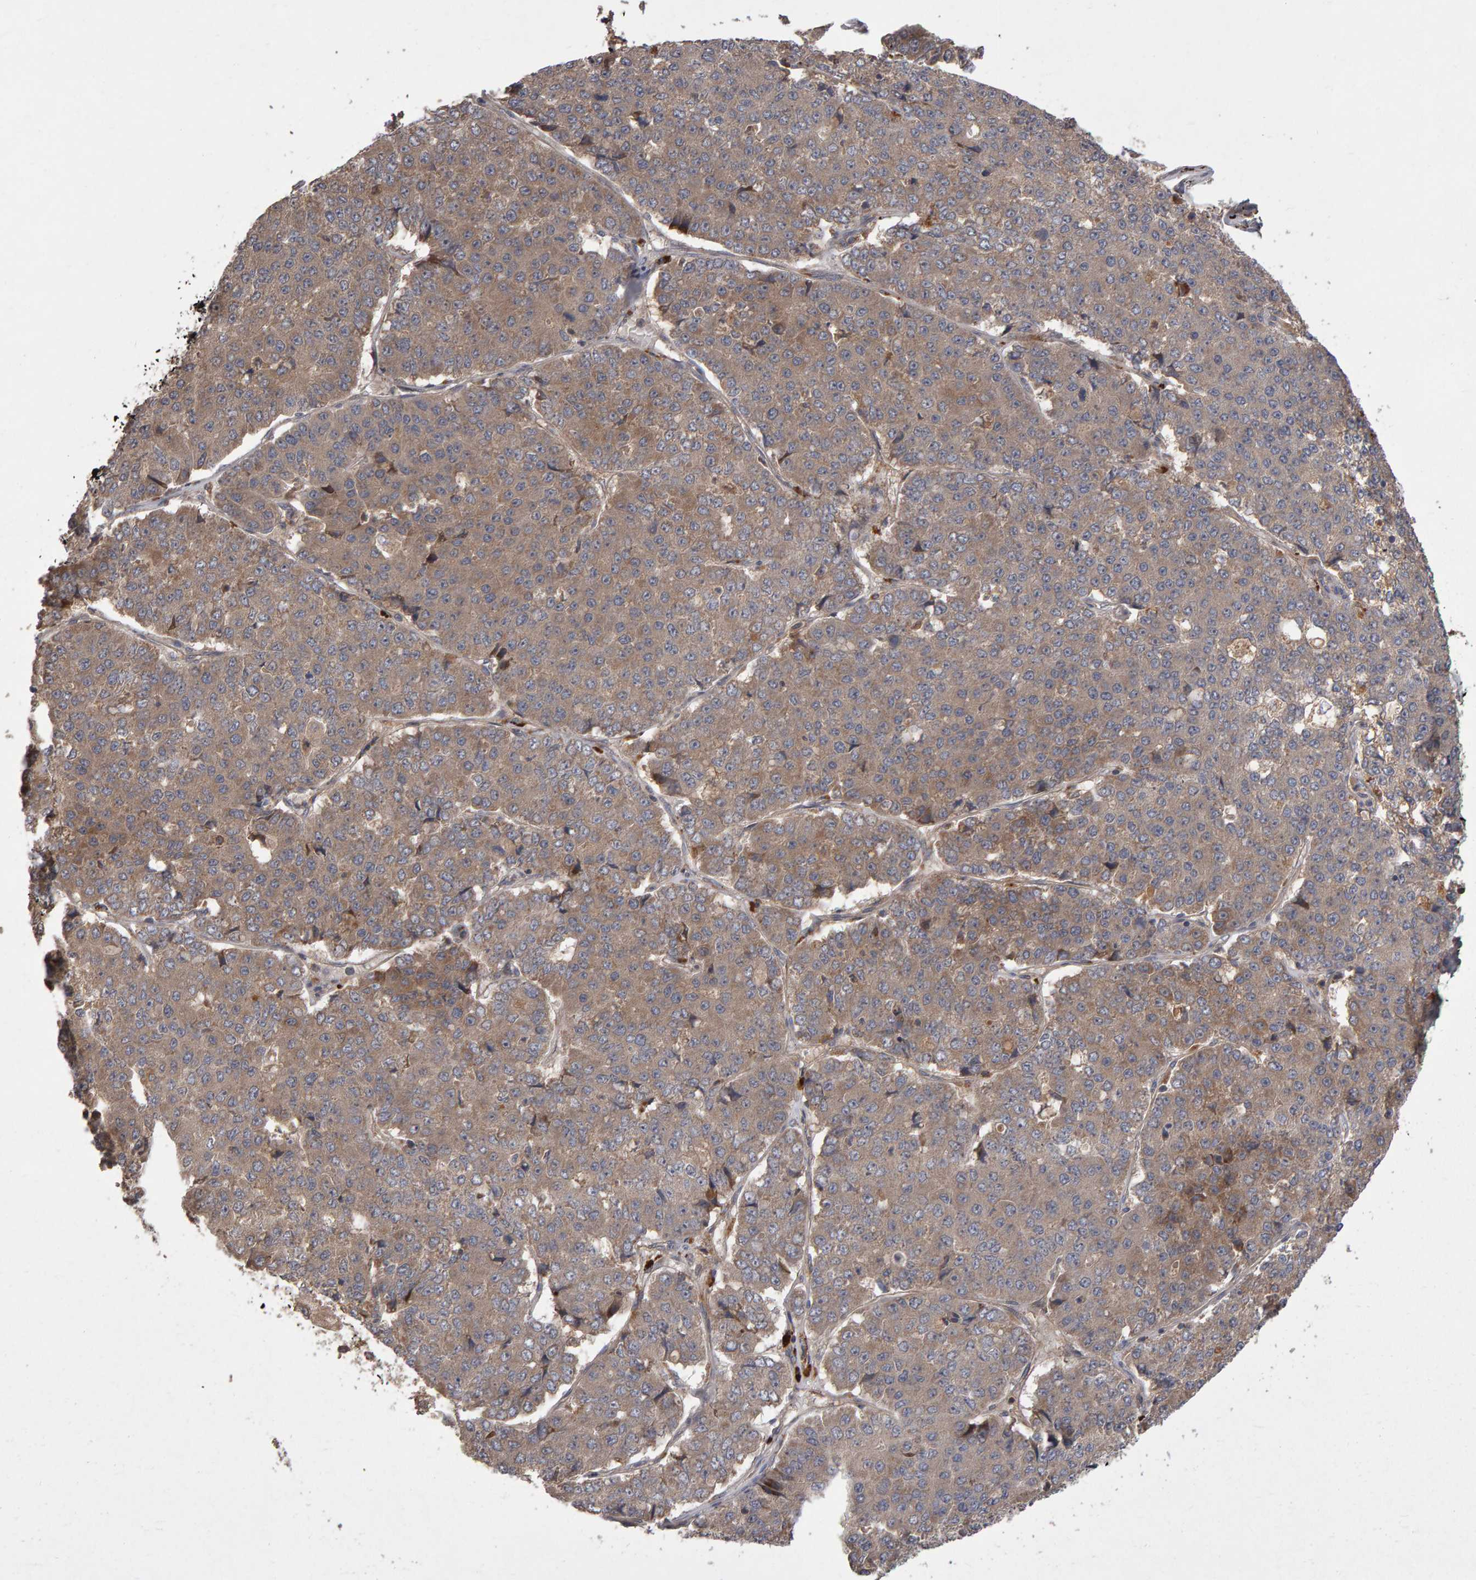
{"staining": {"intensity": "moderate", "quantity": ">75%", "location": "cytoplasmic/membranous"}, "tissue": "pancreatic cancer", "cell_type": "Tumor cells", "image_type": "cancer", "snomed": [{"axis": "morphology", "description": "Adenocarcinoma, NOS"}, {"axis": "topography", "description": "Pancreas"}], "caption": "Immunohistochemistry image of adenocarcinoma (pancreatic) stained for a protein (brown), which demonstrates medium levels of moderate cytoplasmic/membranous positivity in approximately >75% of tumor cells.", "gene": "PGS1", "patient": {"sex": "male", "age": 50}}